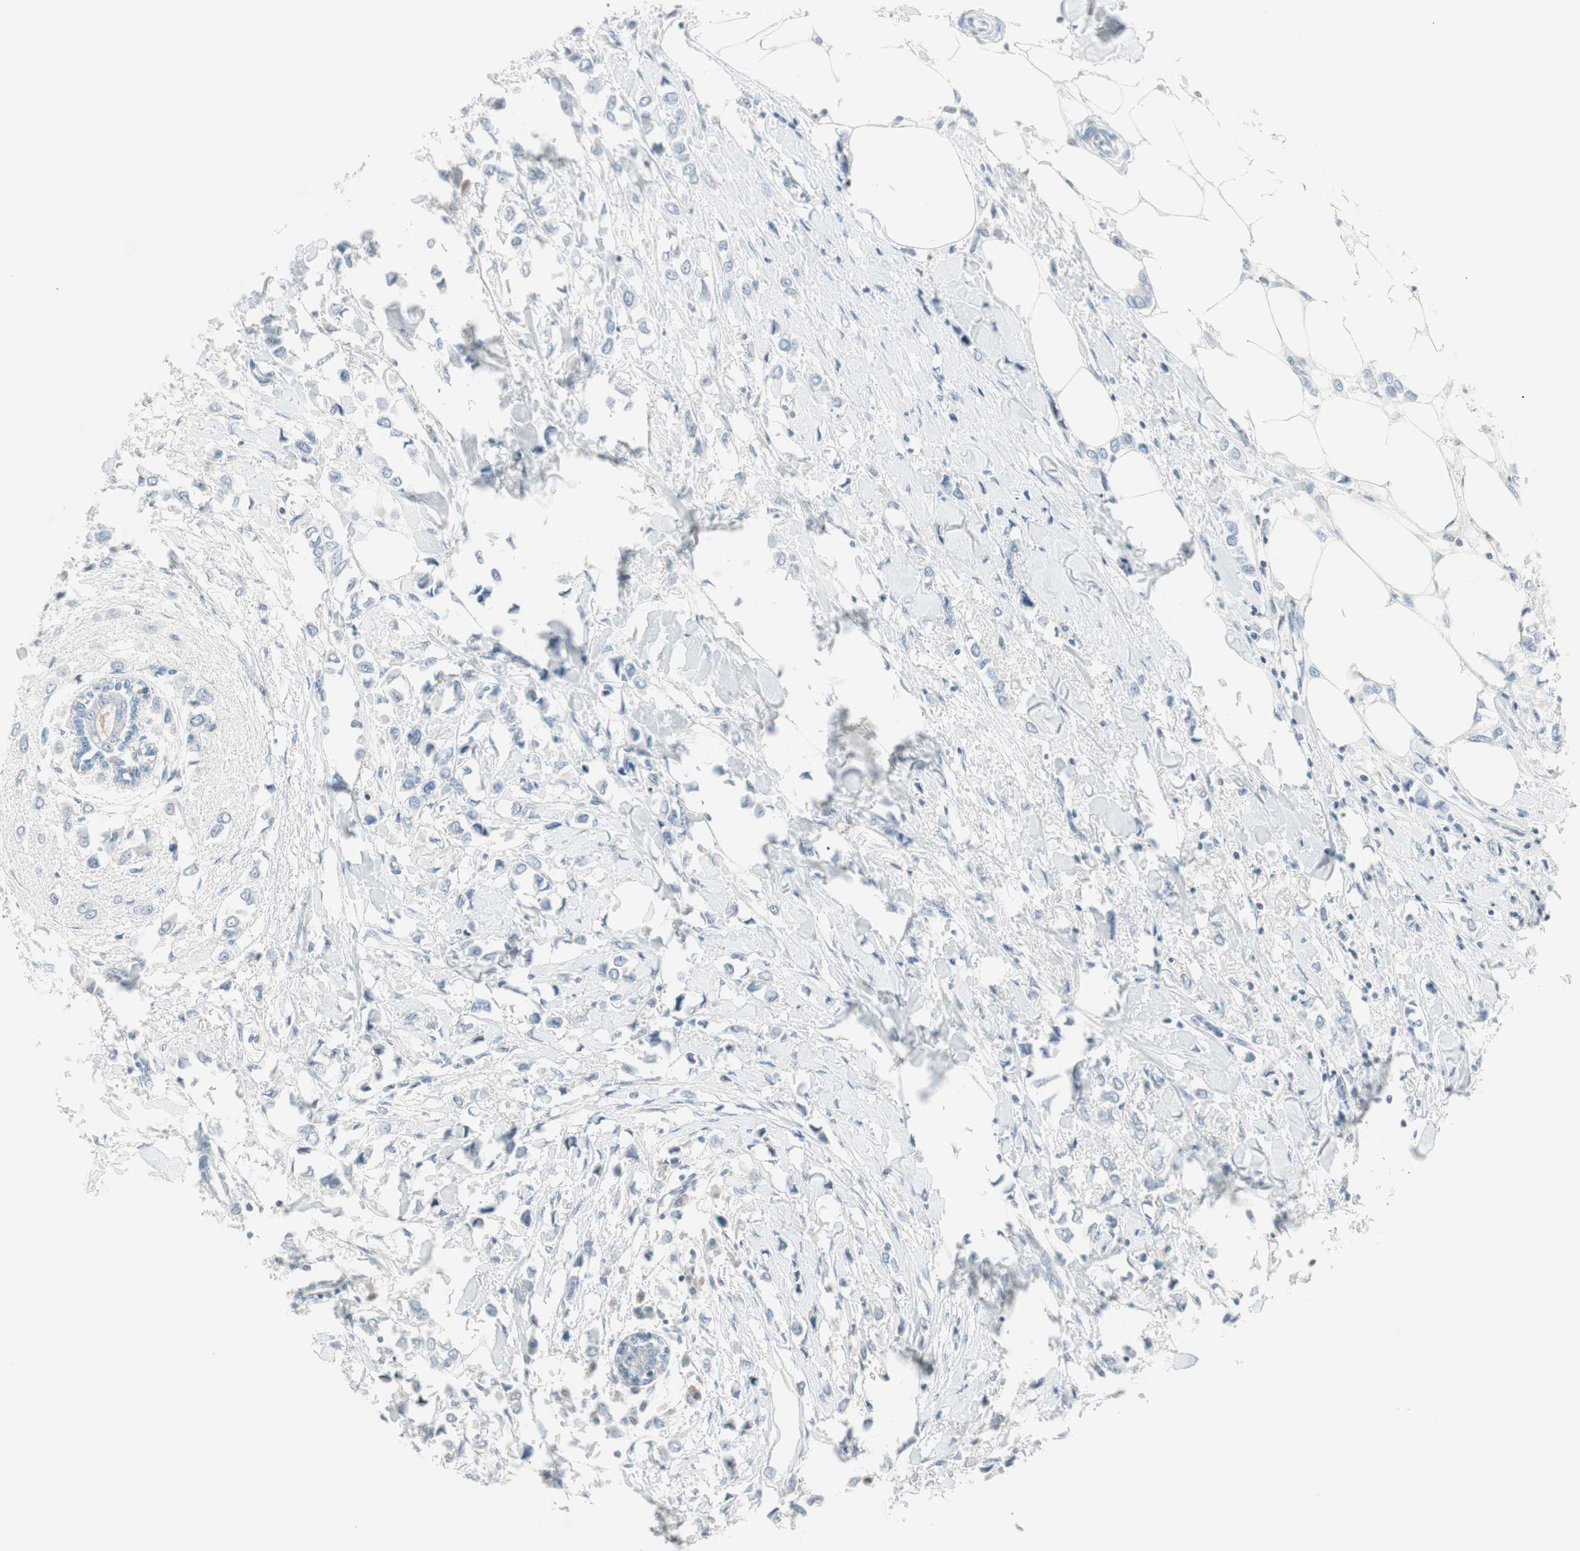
{"staining": {"intensity": "negative", "quantity": "none", "location": "none"}, "tissue": "breast cancer", "cell_type": "Tumor cells", "image_type": "cancer", "snomed": [{"axis": "morphology", "description": "Lobular carcinoma"}, {"axis": "topography", "description": "Breast"}], "caption": "This histopathology image is of lobular carcinoma (breast) stained with immunohistochemistry to label a protein in brown with the nuclei are counter-stained blue. There is no expression in tumor cells. (Brightfield microscopy of DAB (3,3'-diaminobenzidine) IHC at high magnification).", "gene": "ITLN2", "patient": {"sex": "female", "age": 51}}